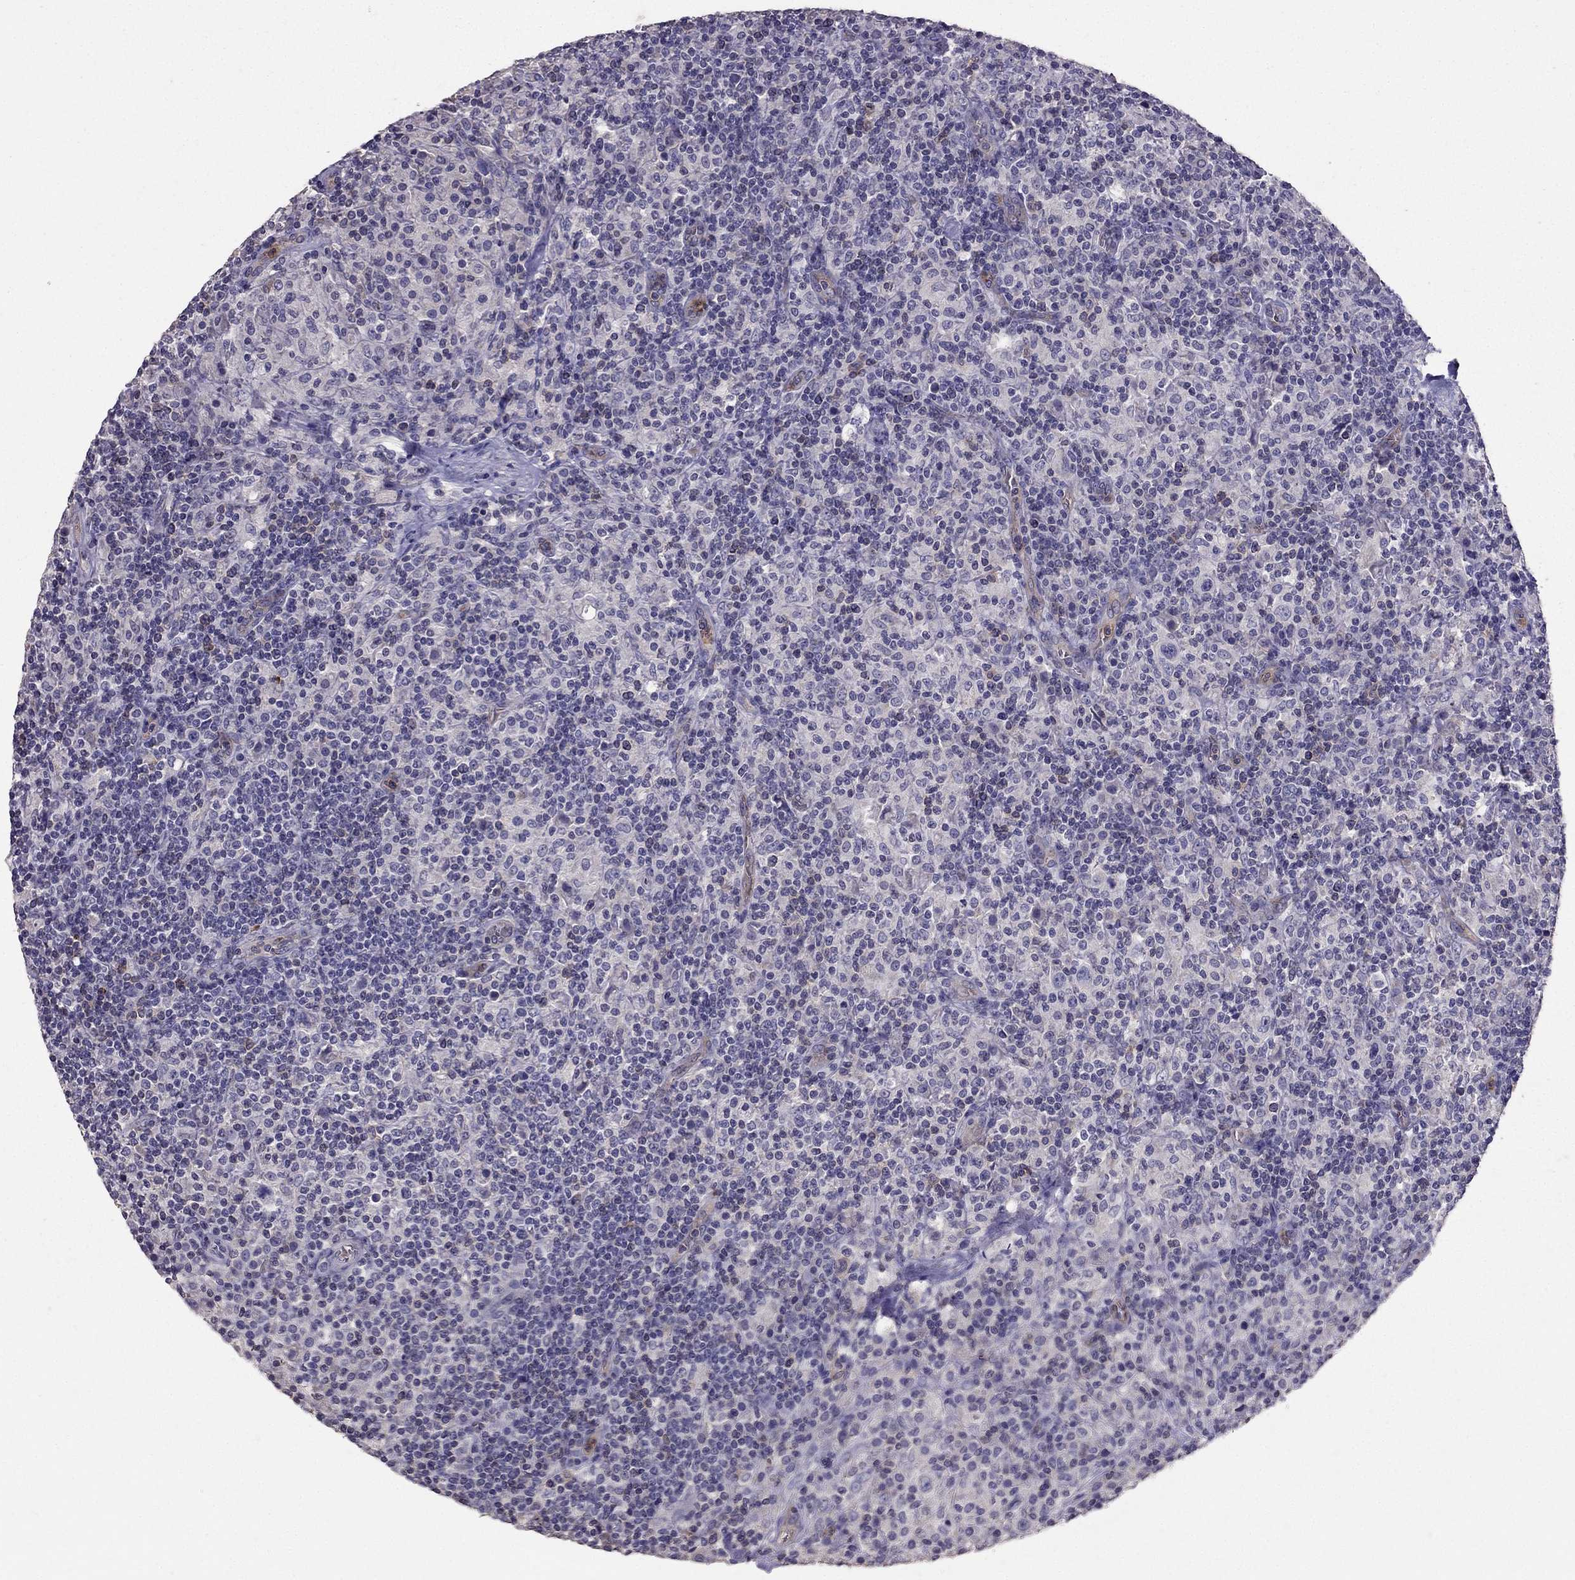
{"staining": {"intensity": "negative", "quantity": "none", "location": "none"}, "tissue": "lymphoma", "cell_type": "Tumor cells", "image_type": "cancer", "snomed": [{"axis": "morphology", "description": "Hodgkin's disease, NOS"}, {"axis": "topography", "description": "Lymph node"}], "caption": "Protein analysis of lymphoma displays no significant staining in tumor cells.", "gene": "RFLNB", "patient": {"sex": "male", "age": 70}}